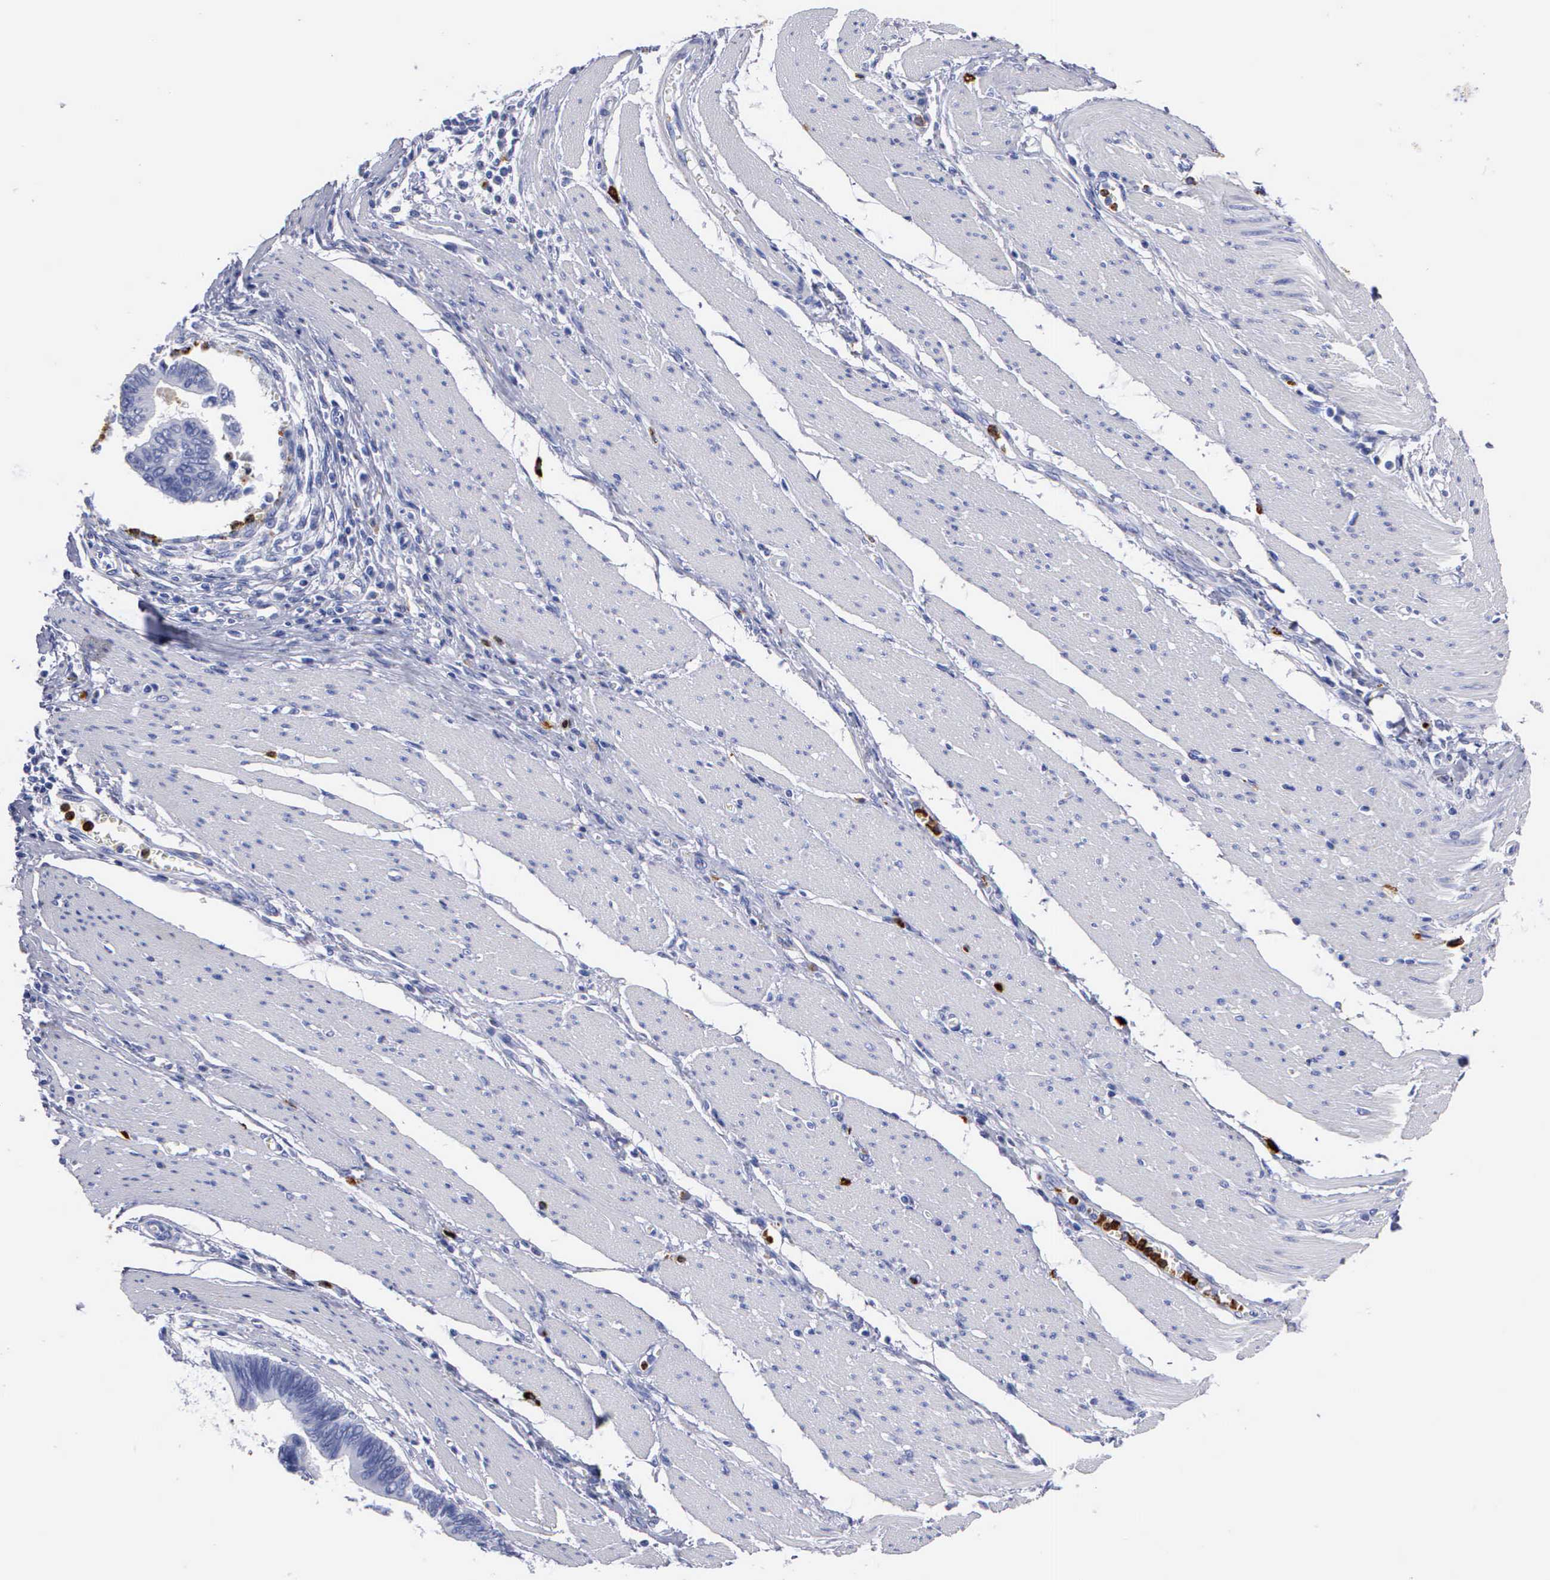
{"staining": {"intensity": "negative", "quantity": "none", "location": "none"}, "tissue": "pancreatic cancer", "cell_type": "Tumor cells", "image_type": "cancer", "snomed": [{"axis": "morphology", "description": "Adenocarcinoma, NOS"}, {"axis": "topography", "description": "Pancreas"}], "caption": "Photomicrograph shows no protein staining in tumor cells of pancreatic cancer (adenocarcinoma) tissue. The staining is performed using DAB (3,3'-diaminobenzidine) brown chromogen with nuclei counter-stained in using hematoxylin.", "gene": "CTSG", "patient": {"sex": "female", "age": 70}}